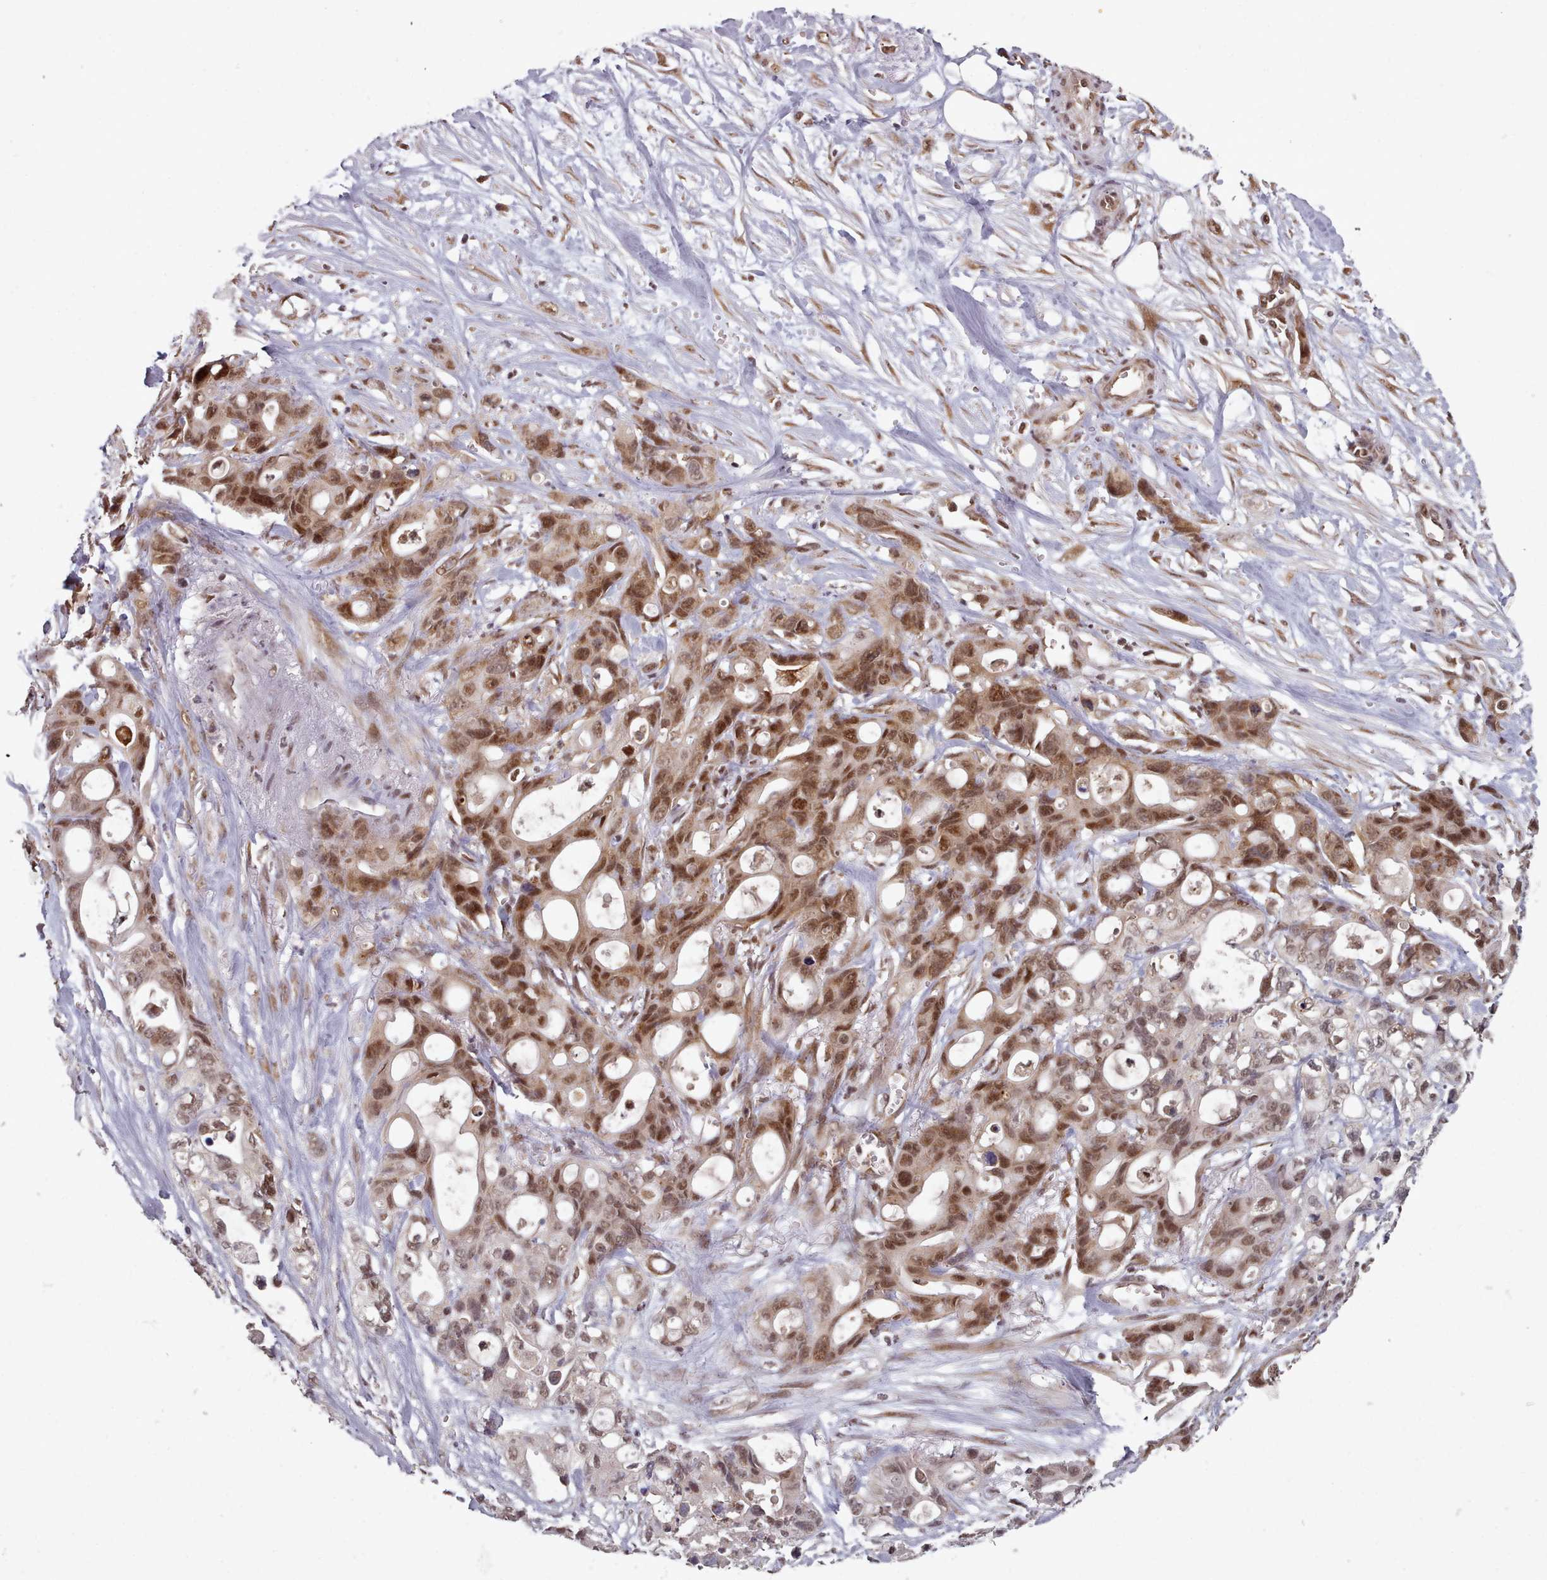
{"staining": {"intensity": "moderate", "quantity": ">75%", "location": "cytoplasmic/membranous,nuclear"}, "tissue": "ovarian cancer", "cell_type": "Tumor cells", "image_type": "cancer", "snomed": [{"axis": "morphology", "description": "Cystadenocarcinoma, mucinous, NOS"}, {"axis": "topography", "description": "Ovary"}], "caption": "Mucinous cystadenocarcinoma (ovarian) was stained to show a protein in brown. There is medium levels of moderate cytoplasmic/membranous and nuclear staining in about >75% of tumor cells.", "gene": "DHX8", "patient": {"sex": "female", "age": 70}}